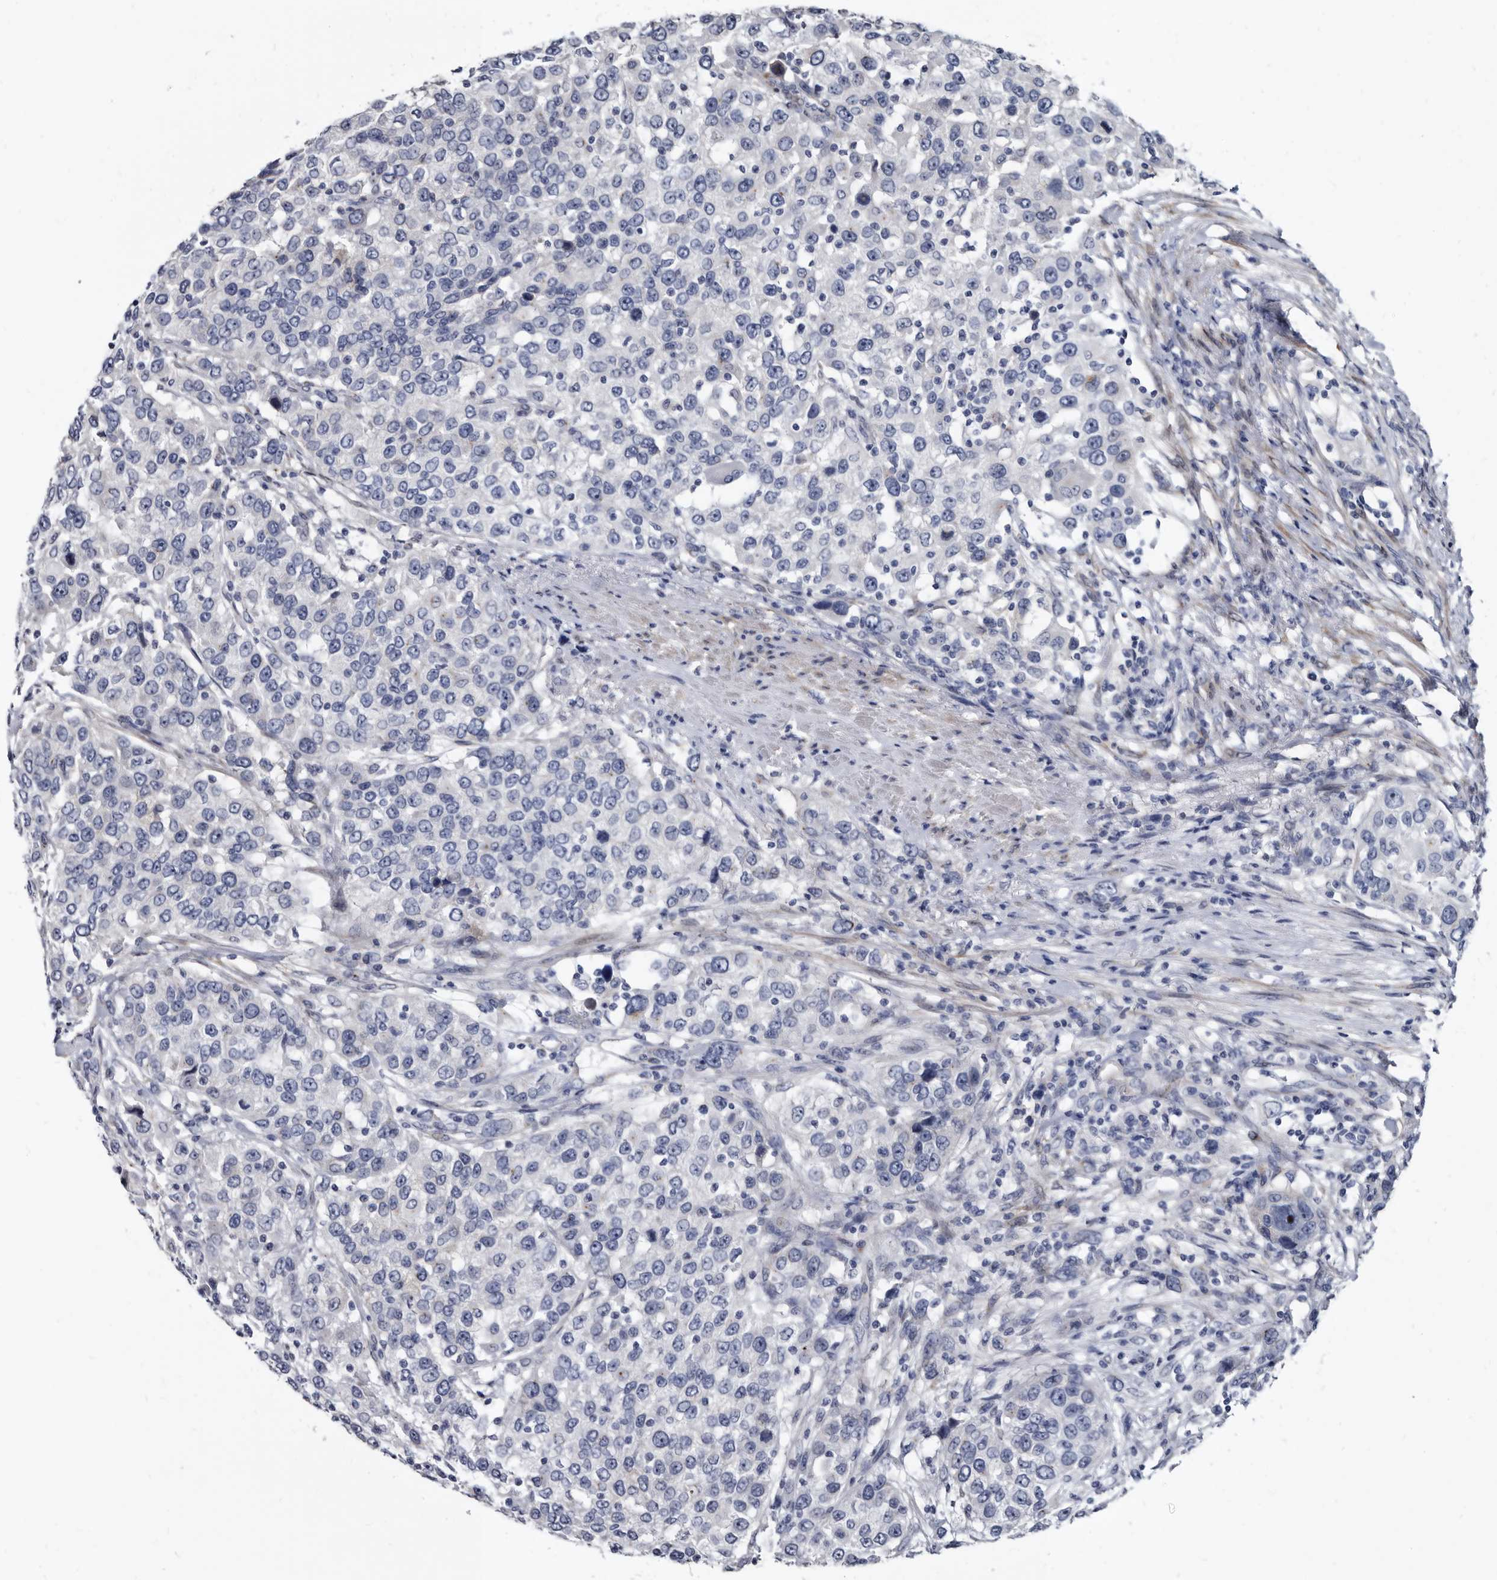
{"staining": {"intensity": "negative", "quantity": "none", "location": "none"}, "tissue": "urothelial cancer", "cell_type": "Tumor cells", "image_type": "cancer", "snomed": [{"axis": "morphology", "description": "Urothelial carcinoma, High grade"}, {"axis": "topography", "description": "Urinary bladder"}], "caption": "Immunohistochemical staining of urothelial carcinoma (high-grade) demonstrates no significant positivity in tumor cells.", "gene": "PRSS8", "patient": {"sex": "female", "age": 80}}